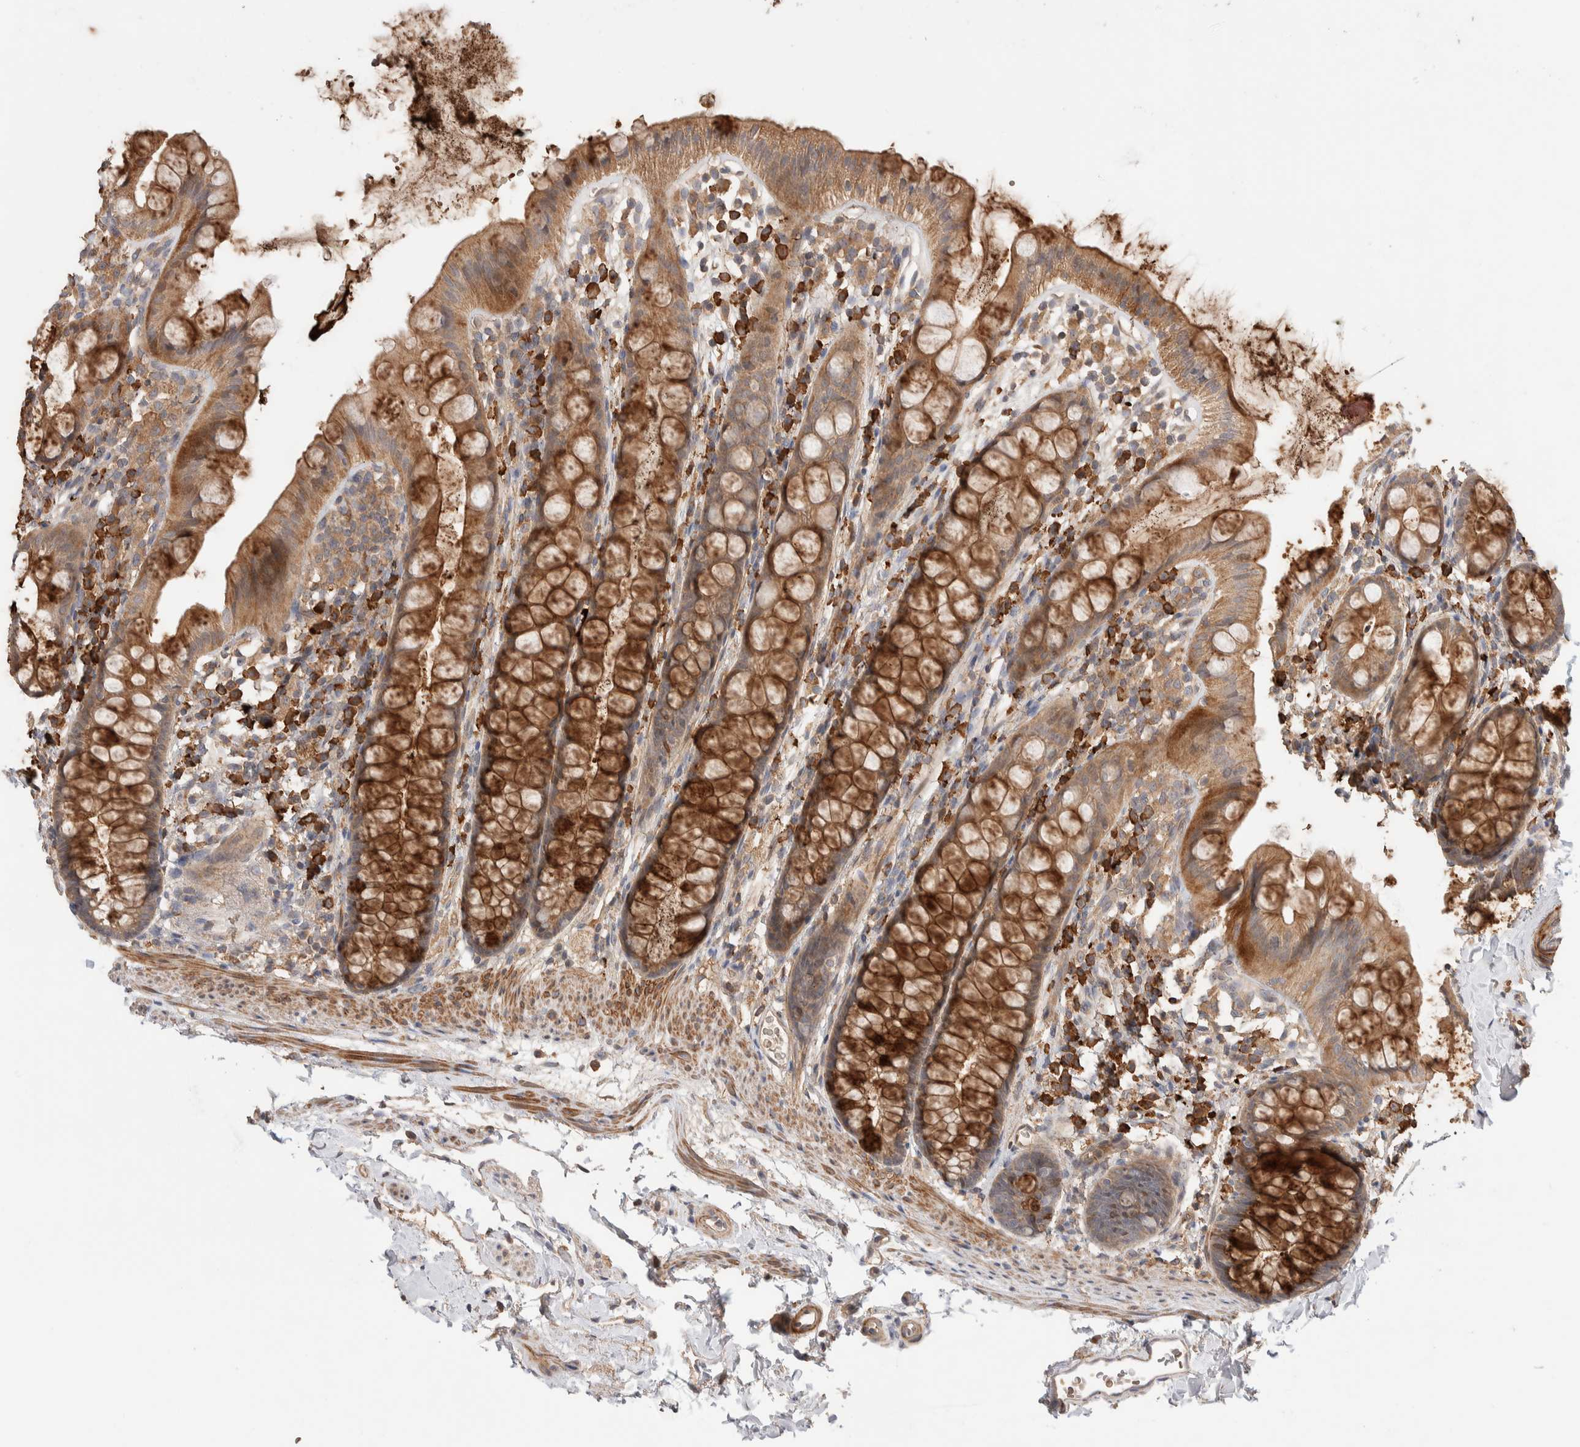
{"staining": {"intensity": "moderate", "quantity": ">75%", "location": "cytoplasmic/membranous"}, "tissue": "rectum", "cell_type": "Glandular cells", "image_type": "normal", "snomed": [{"axis": "morphology", "description": "Normal tissue, NOS"}, {"axis": "topography", "description": "Rectum"}], "caption": "A brown stain highlights moderate cytoplasmic/membranous staining of a protein in glandular cells of benign human rectum.", "gene": "WDR91", "patient": {"sex": "female", "age": 65}}